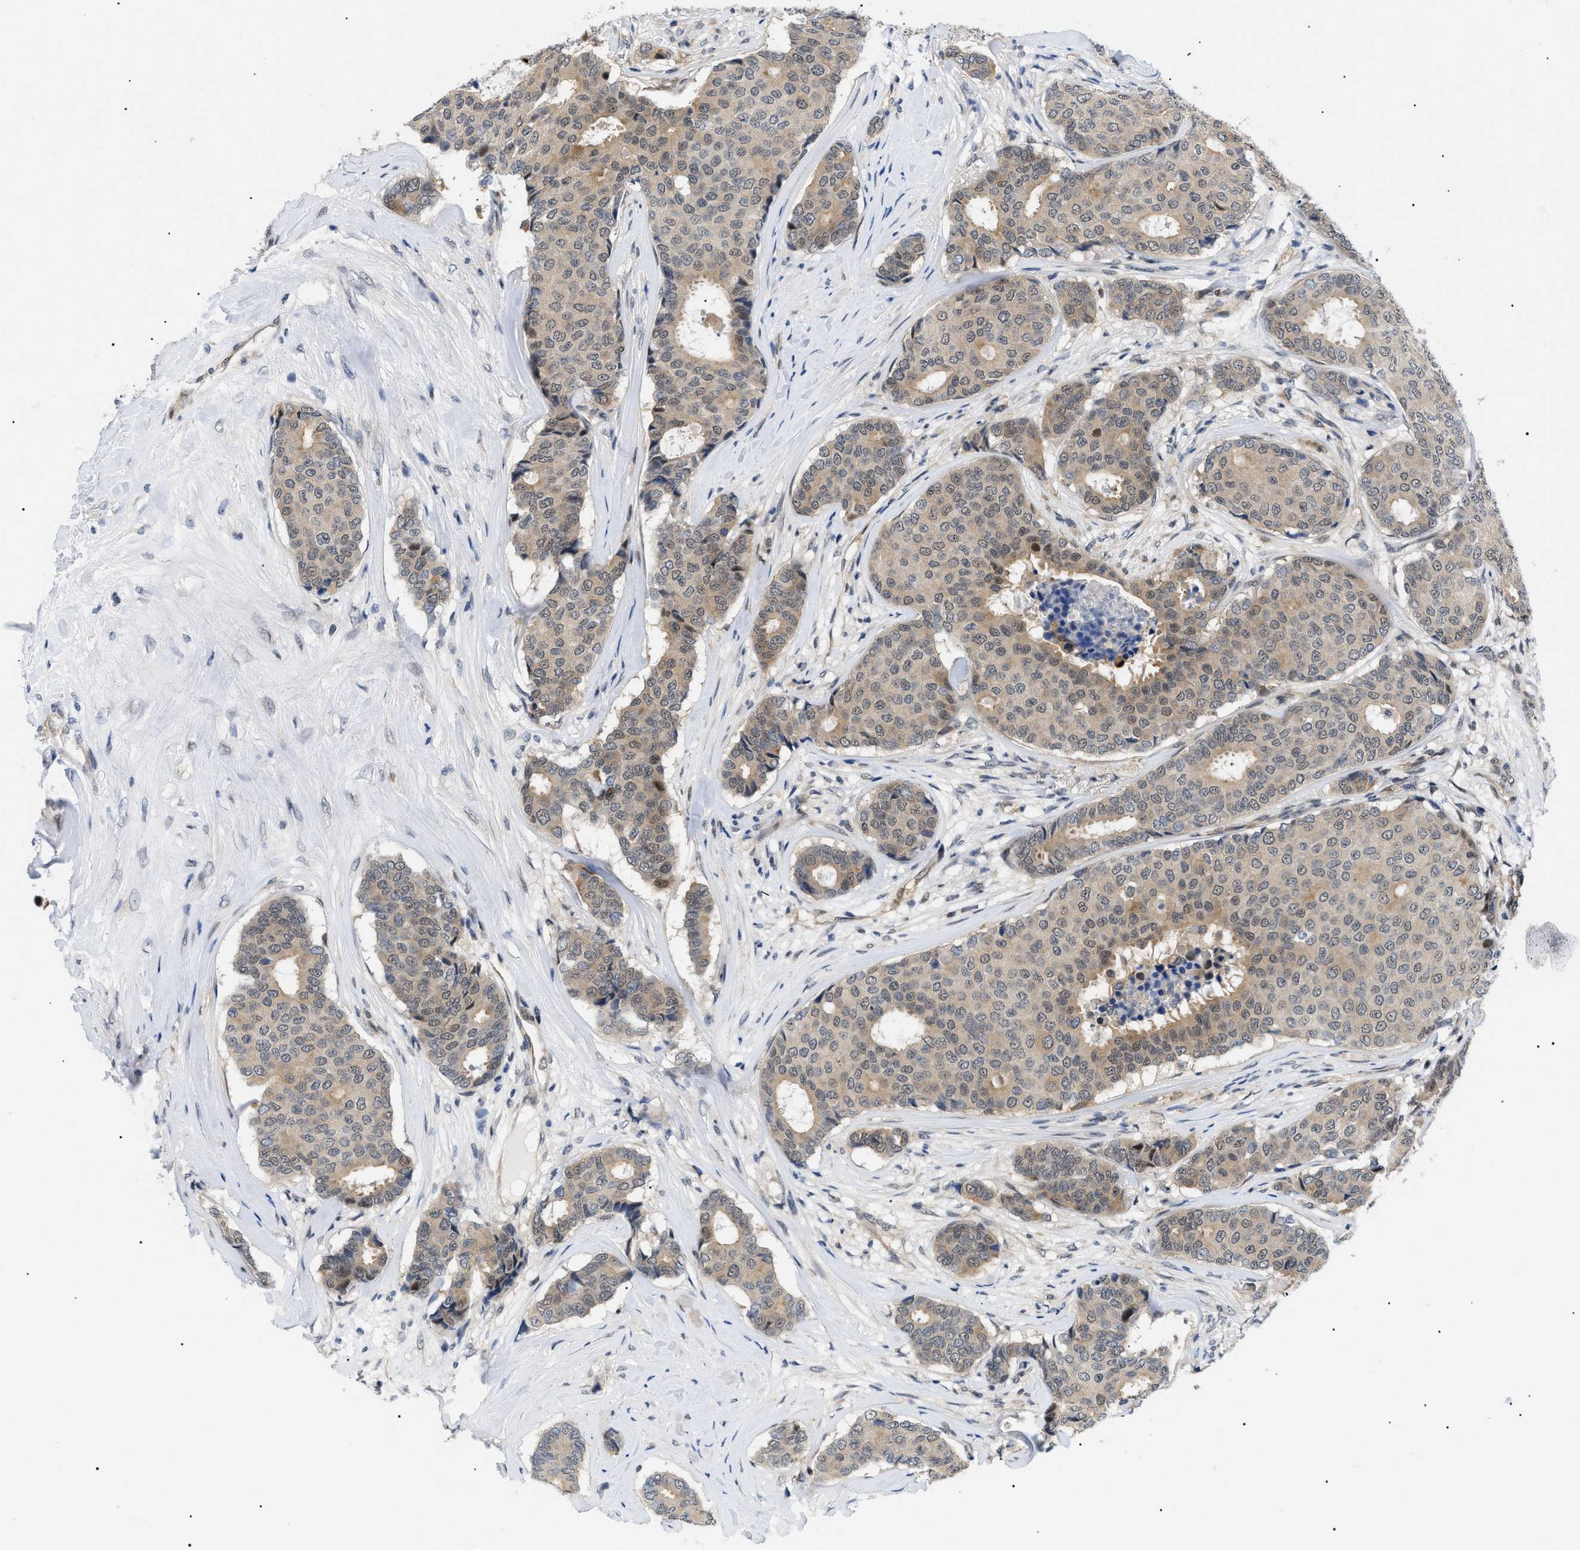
{"staining": {"intensity": "moderate", "quantity": ">75%", "location": "cytoplasmic/membranous,nuclear"}, "tissue": "breast cancer", "cell_type": "Tumor cells", "image_type": "cancer", "snomed": [{"axis": "morphology", "description": "Duct carcinoma"}, {"axis": "topography", "description": "Breast"}], "caption": "Immunohistochemistry (IHC) histopathology image of neoplastic tissue: human breast cancer (invasive ductal carcinoma) stained using immunohistochemistry shows medium levels of moderate protein expression localized specifically in the cytoplasmic/membranous and nuclear of tumor cells, appearing as a cytoplasmic/membranous and nuclear brown color.", "gene": "GARRE1", "patient": {"sex": "female", "age": 75}}